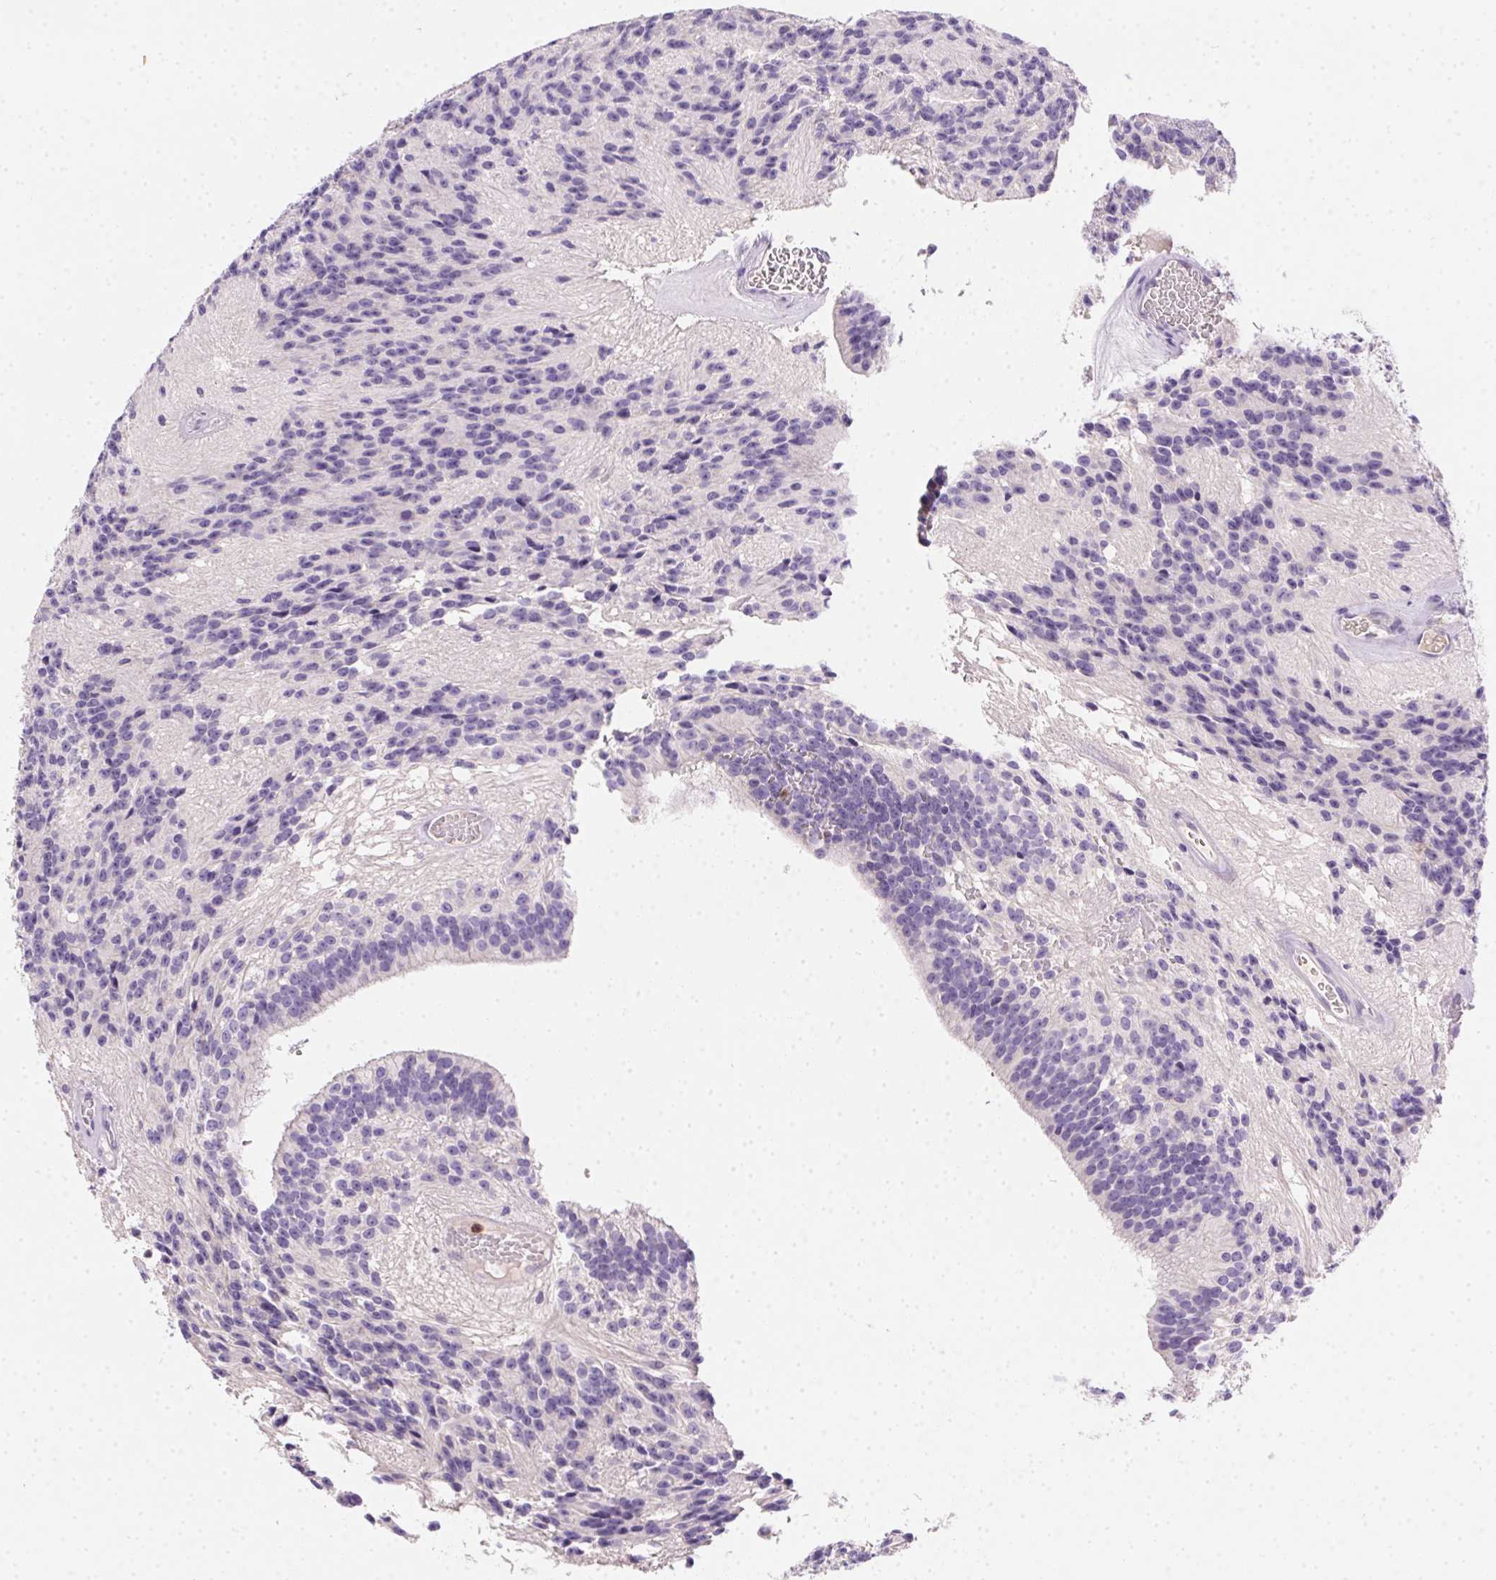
{"staining": {"intensity": "negative", "quantity": "none", "location": "none"}, "tissue": "glioma", "cell_type": "Tumor cells", "image_type": "cancer", "snomed": [{"axis": "morphology", "description": "Glioma, malignant, Low grade"}, {"axis": "topography", "description": "Brain"}], "caption": "A micrograph of glioma stained for a protein displays no brown staining in tumor cells.", "gene": "SSTR4", "patient": {"sex": "male", "age": 31}}